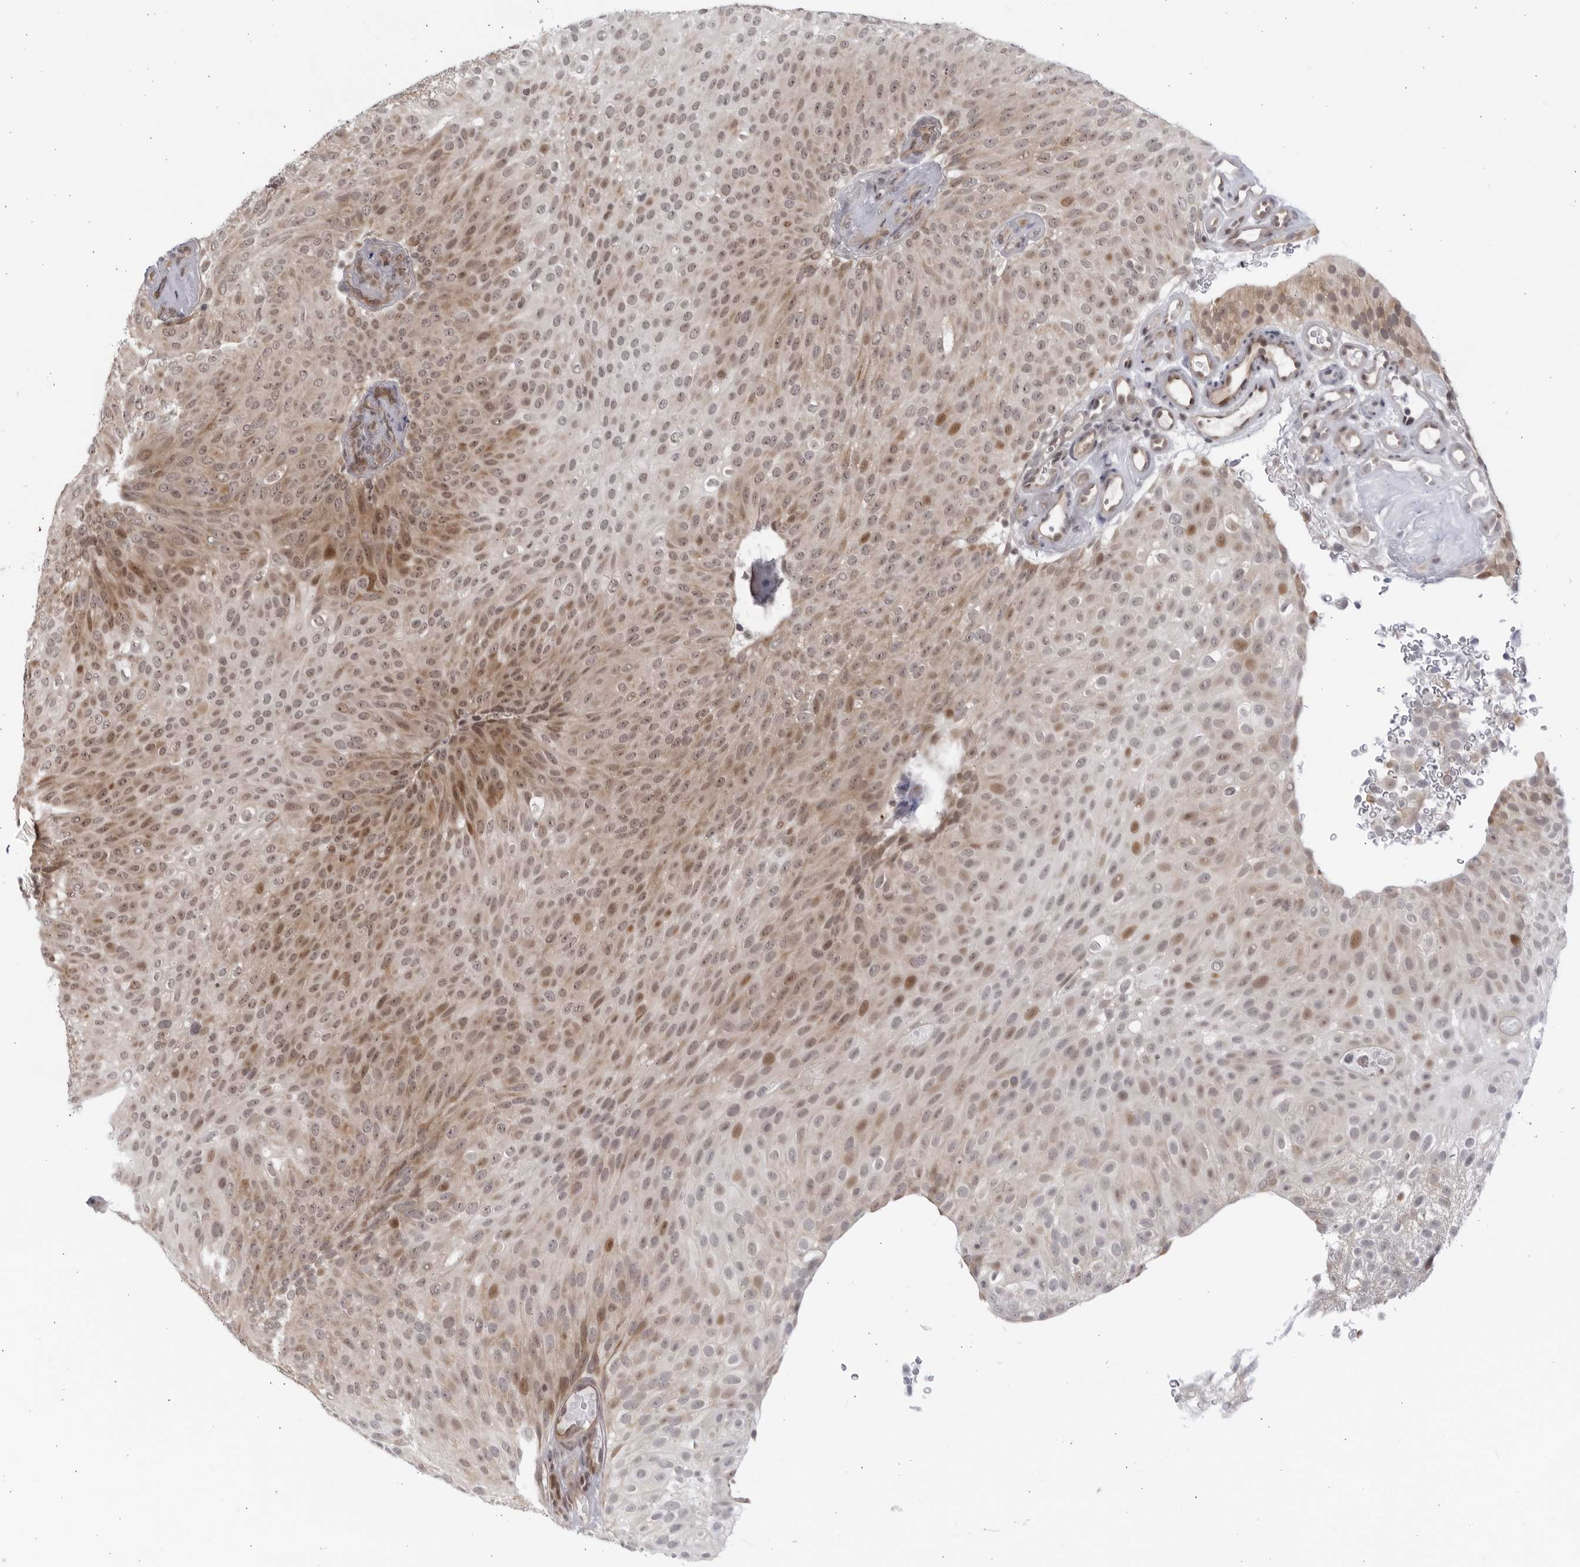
{"staining": {"intensity": "moderate", "quantity": "25%-75%", "location": "cytoplasmic/membranous,nuclear"}, "tissue": "urothelial cancer", "cell_type": "Tumor cells", "image_type": "cancer", "snomed": [{"axis": "morphology", "description": "Urothelial carcinoma, Low grade"}, {"axis": "topography", "description": "Urinary bladder"}], "caption": "This is a histology image of IHC staining of urothelial cancer, which shows moderate expression in the cytoplasmic/membranous and nuclear of tumor cells.", "gene": "ITGB3BP", "patient": {"sex": "male", "age": 78}}